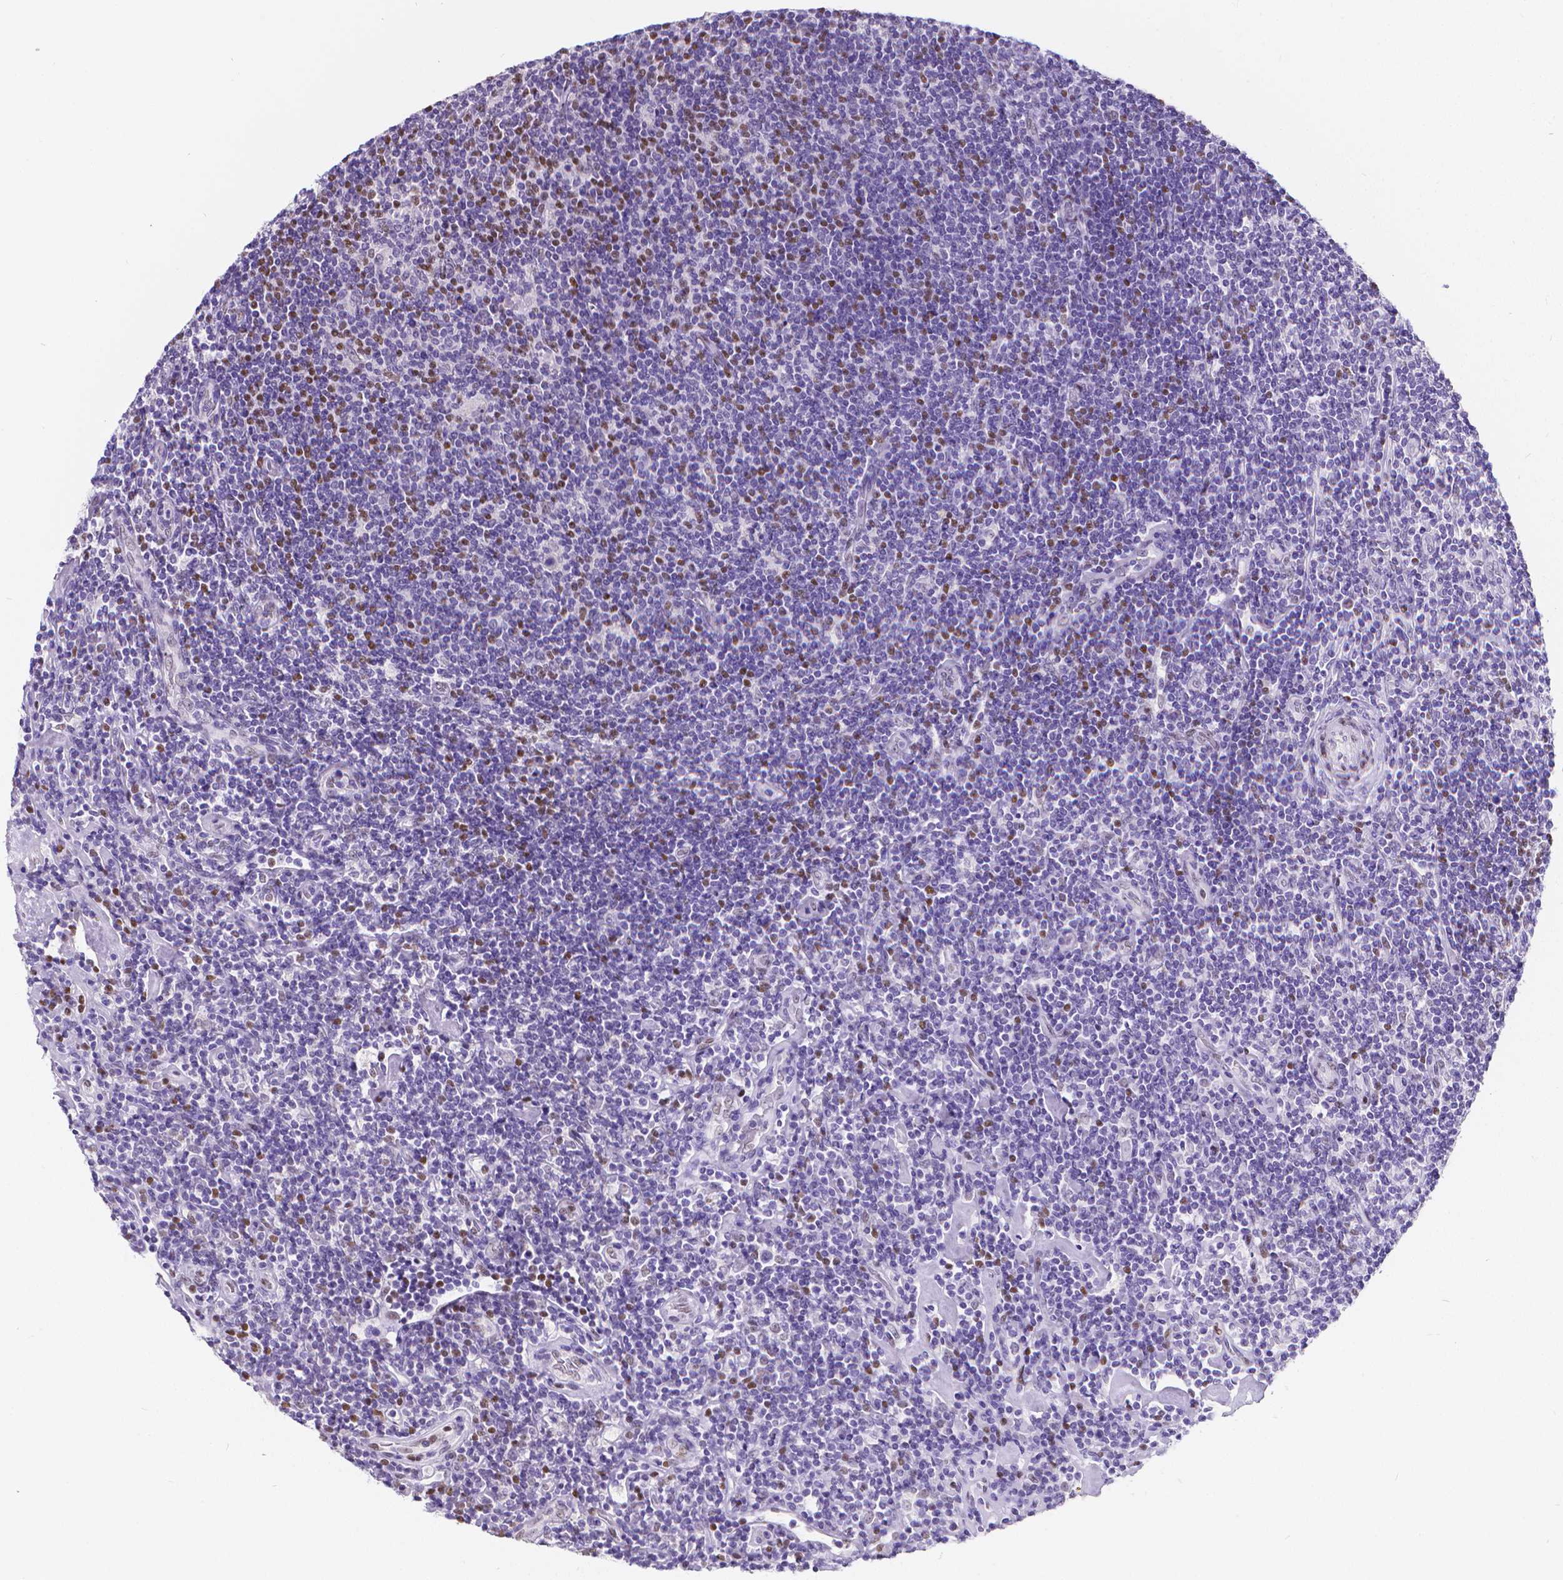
{"staining": {"intensity": "negative", "quantity": "none", "location": "none"}, "tissue": "lymphoma", "cell_type": "Tumor cells", "image_type": "cancer", "snomed": [{"axis": "morphology", "description": "Hodgkin's disease, NOS"}, {"axis": "topography", "description": "Lymph node"}], "caption": "Photomicrograph shows no significant protein staining in tumor cells of Hodgkin's disease.", "gene": "MEF2C", "patient": {"sex": "male", "age": 40}}